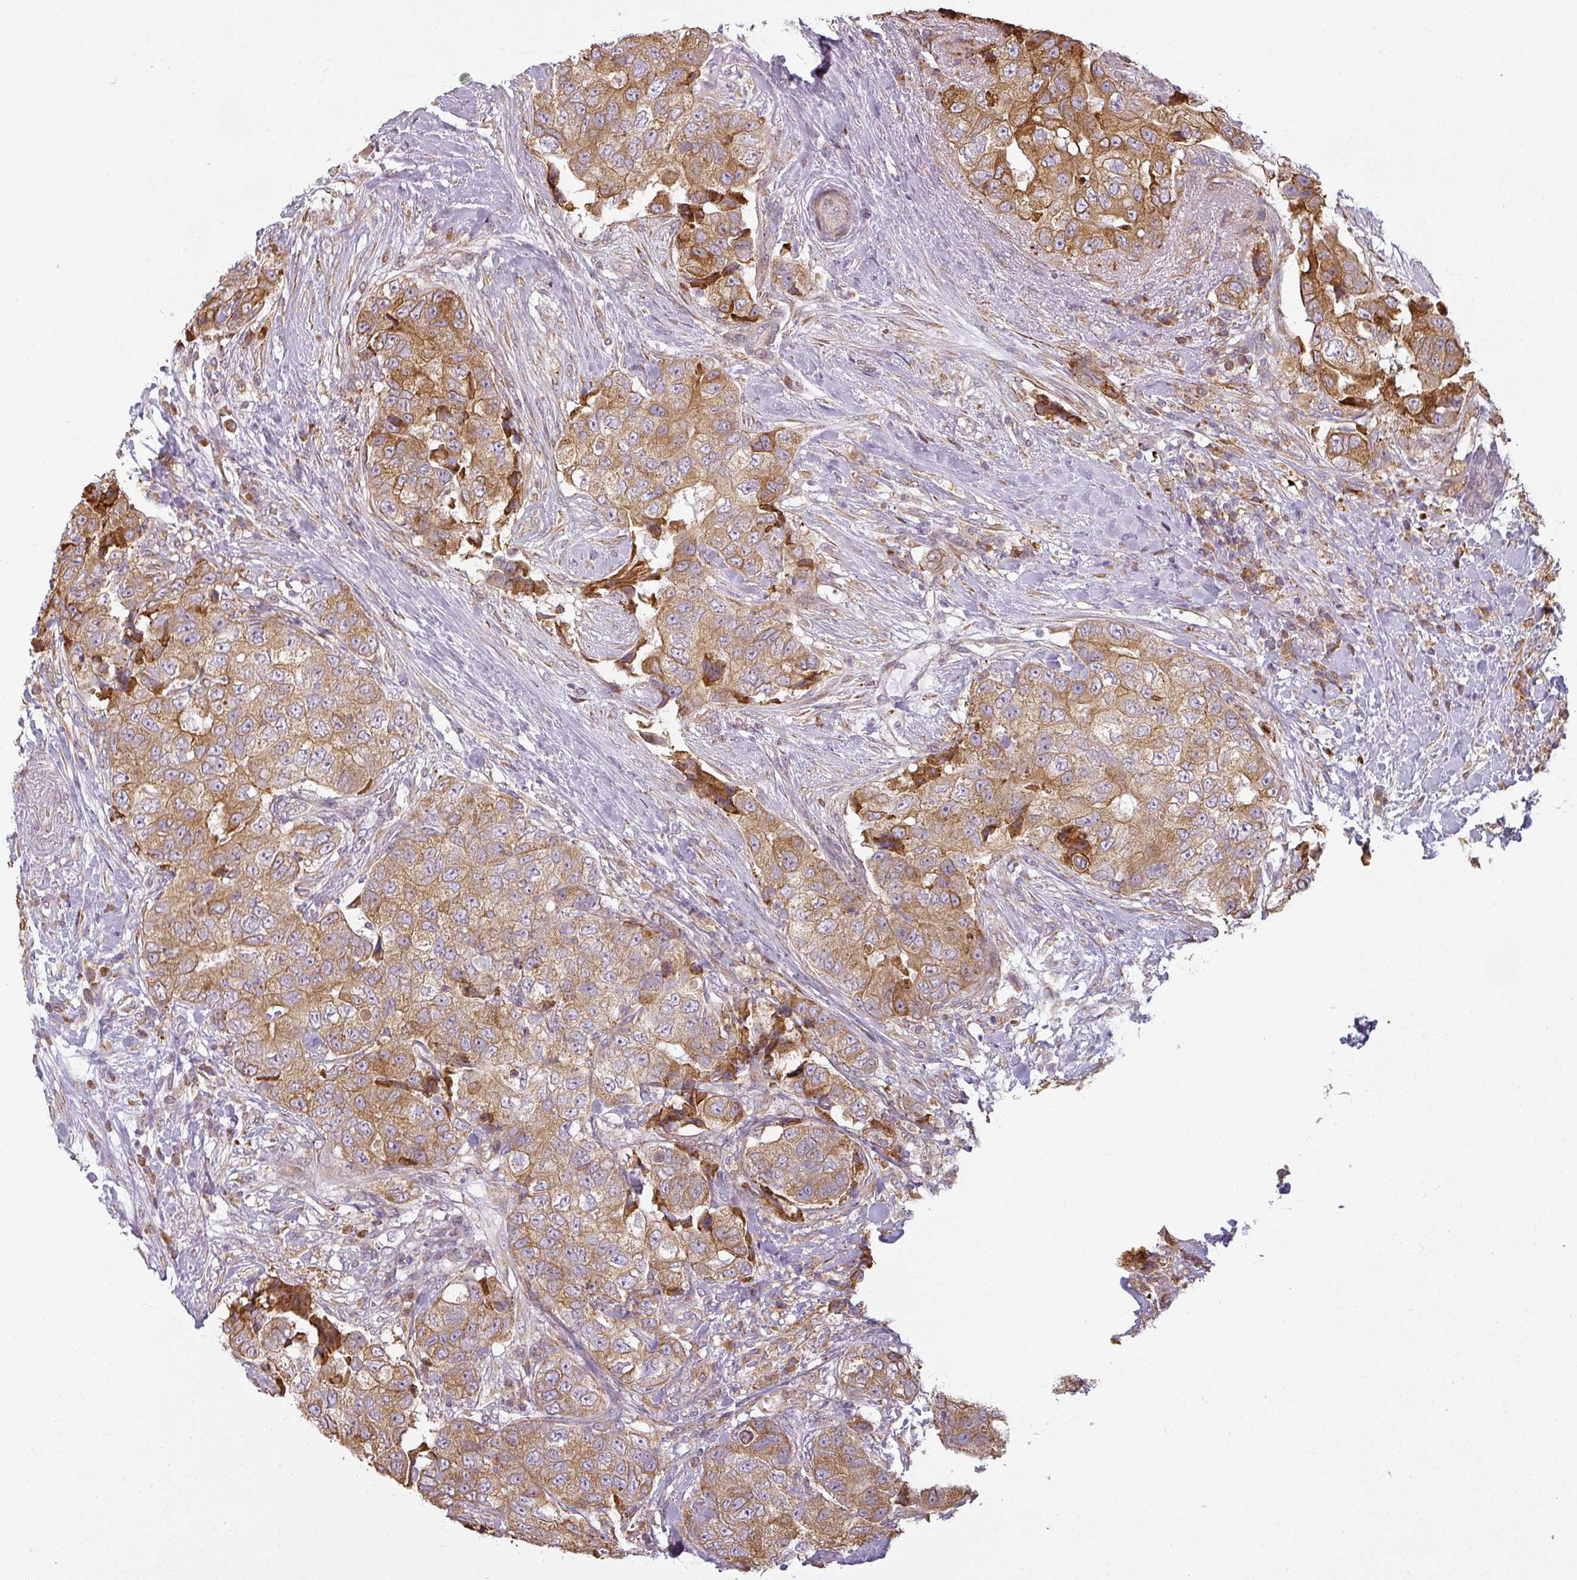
{"staining": {"intensity": "moderate", "quantity": ">75%", "location": "cytoplasmic/membranous"}, "tissue": "breast cancer", "cell_type": "Tumor cells", "image_type": "cancer", "snomed": [{"axis": "morphology", "description": "Normal tissue, NOS"}, {"axis": "morphology", "description": "Duct carcinoma"}, {"axis": "topography", "description": "Breast"}], "caption": "Breast cancer tissue displays moderate cytoplasmic/membranous positivity in about >75% of tumor cells, visualized by immunohistochemistry.", "gene": "CCDC144A", "patient": {"sex": "female", "age": 62}}